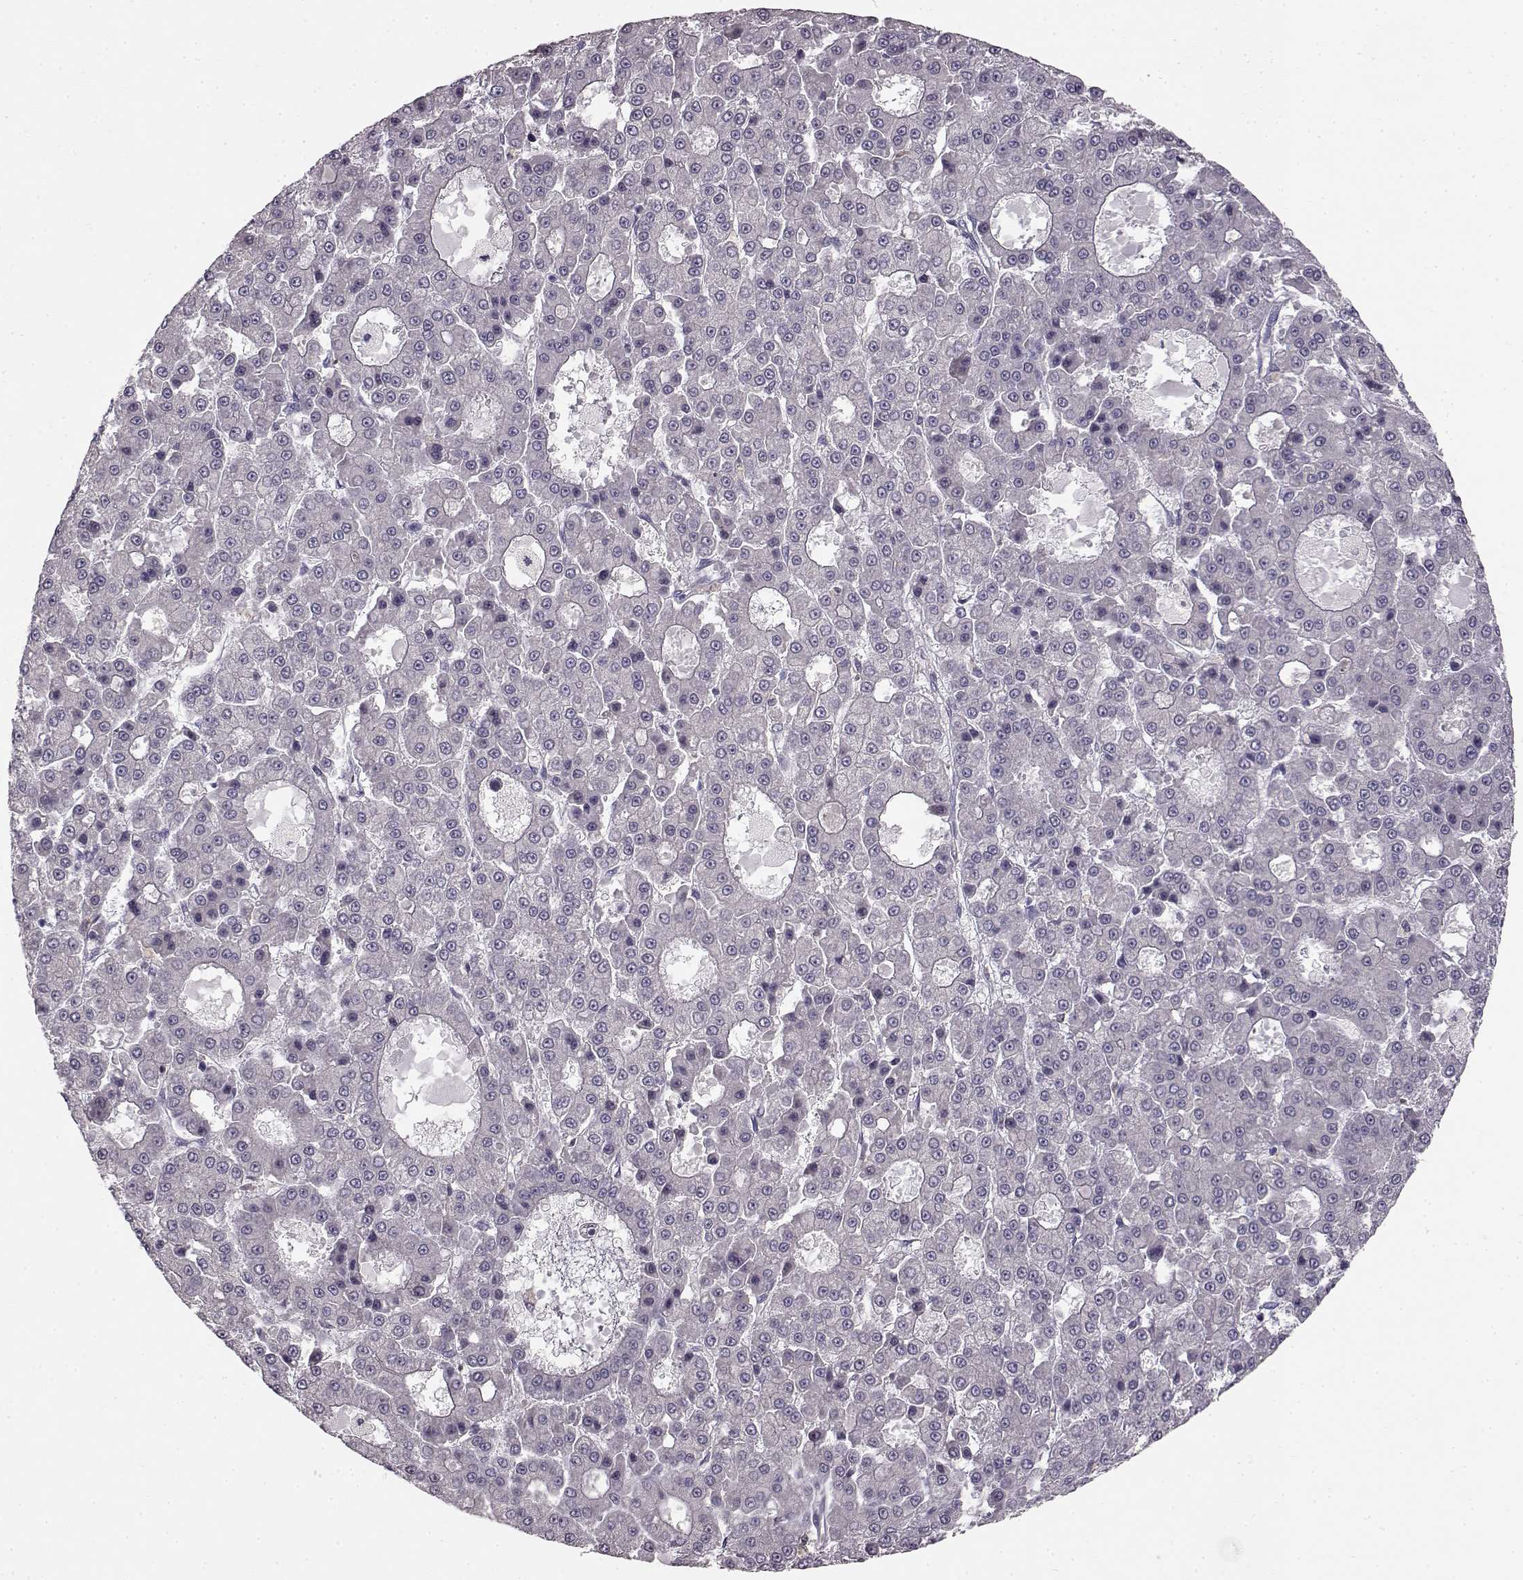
{"staining": {"intensity": "negative", "quantity": "none", "location": "none"}, "tissue": "liver cancer", "cell_type": "Tumor cells", "image_type": "cancer", "snomed": [{"axis": "morphology", "description": "Carcinoma, Hepatocellular, NOS"}, {"axis": "topography", "description": "Liver"}], "caption": "Liver hepatocellular carcinoma was stained to show a protein in brown. There is no significant expression in tumor cells.", "gene": "SPAG17", "patient": {"sex": "male", "age": 70}}